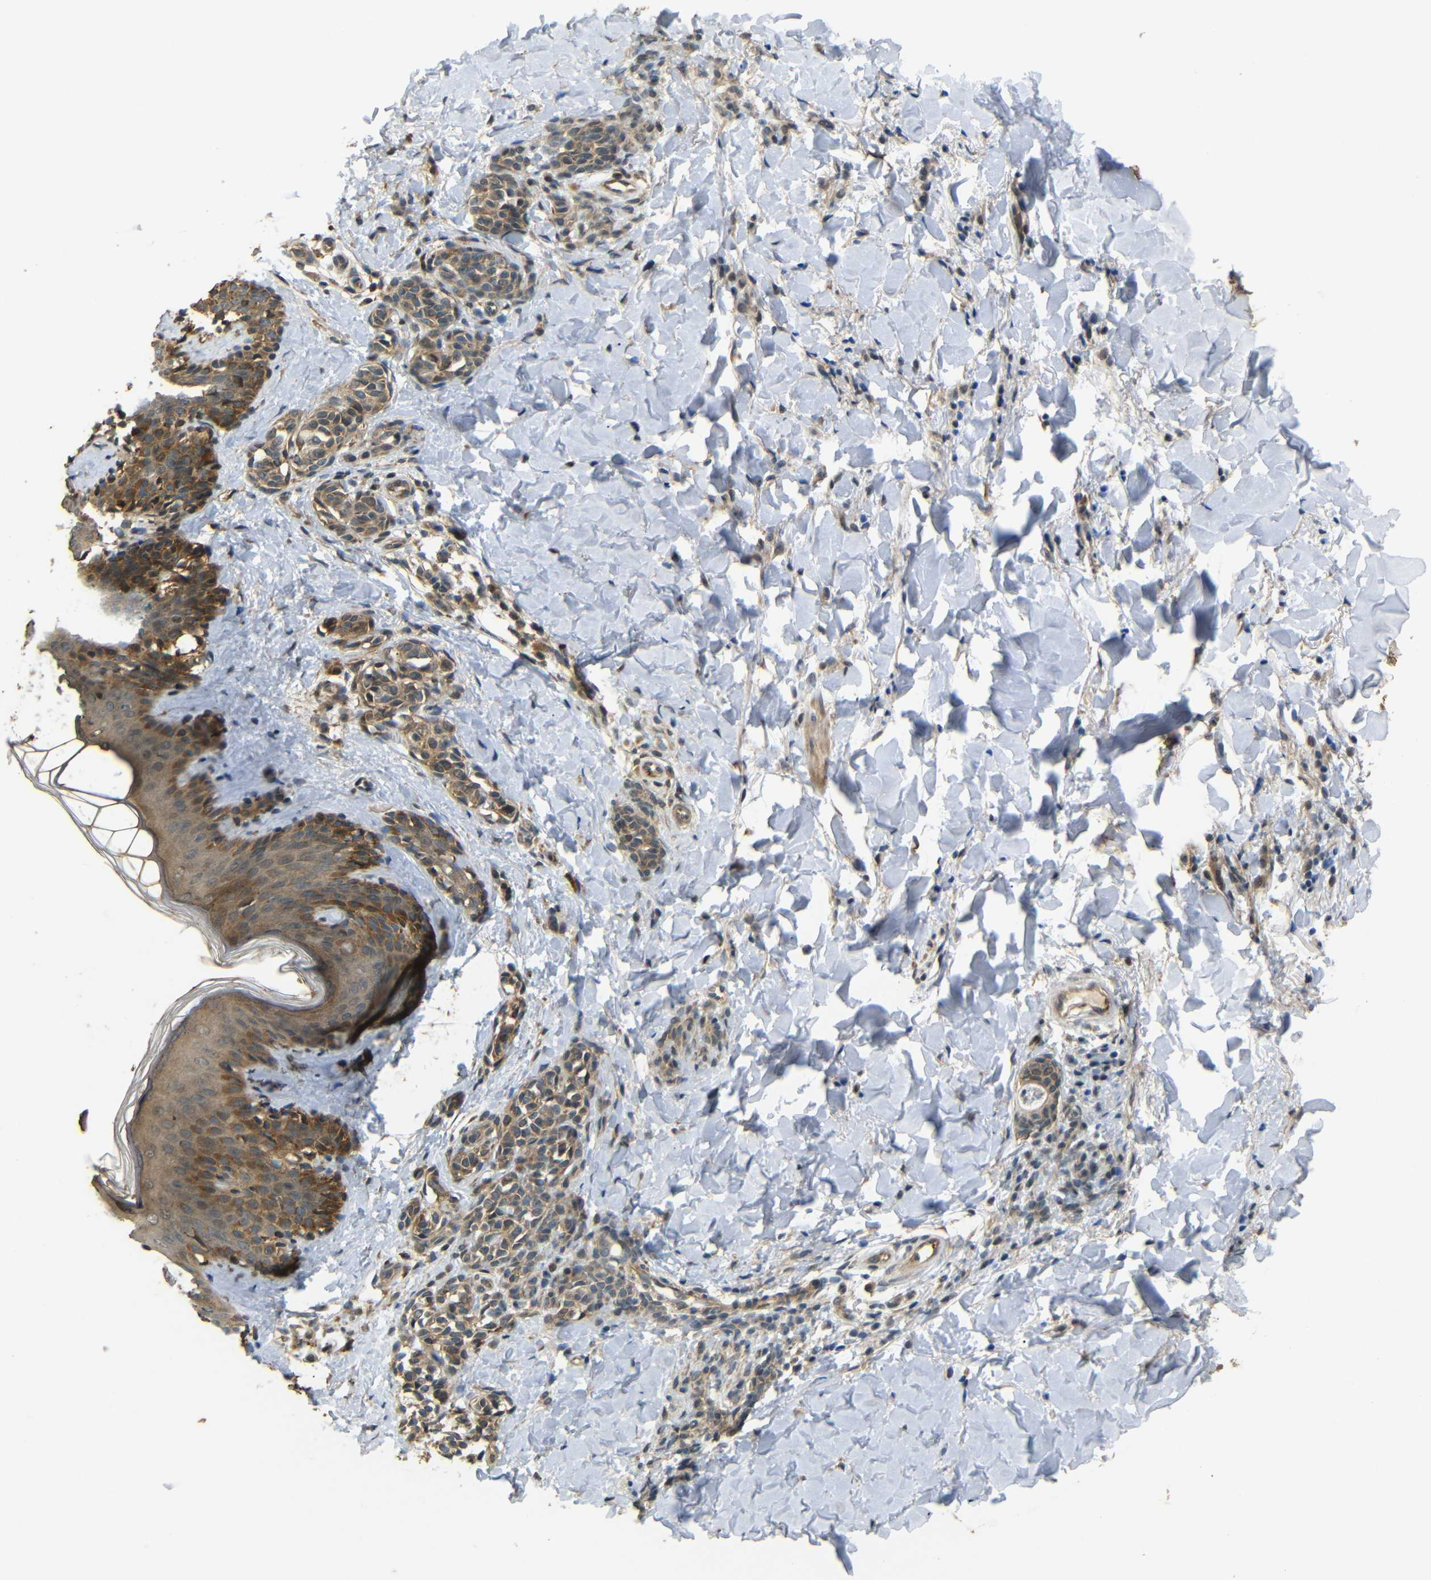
{"staining": {"intensity": "moderate", "quantity": ">75%", "location": "cytoplasmic/membranous"}, "tissue": "skin", "cell_type": "Fibroblasts", "image_type": "normal", "snomed": [{"axis": "morphology", "description": "Normal tissue, NOS"}, {"axis": "topography", "description": "Skin"}], "caption": "Brown immunohistochemical staining in normal skin reveals moderate cytoplasmic/membranous expression in about >75% of fibroblasts. (DAB = brown stain, brightfield microscopy at high magnification).", "gene": "EPHB2", "patient": {"sex": "male", "age": 16}}